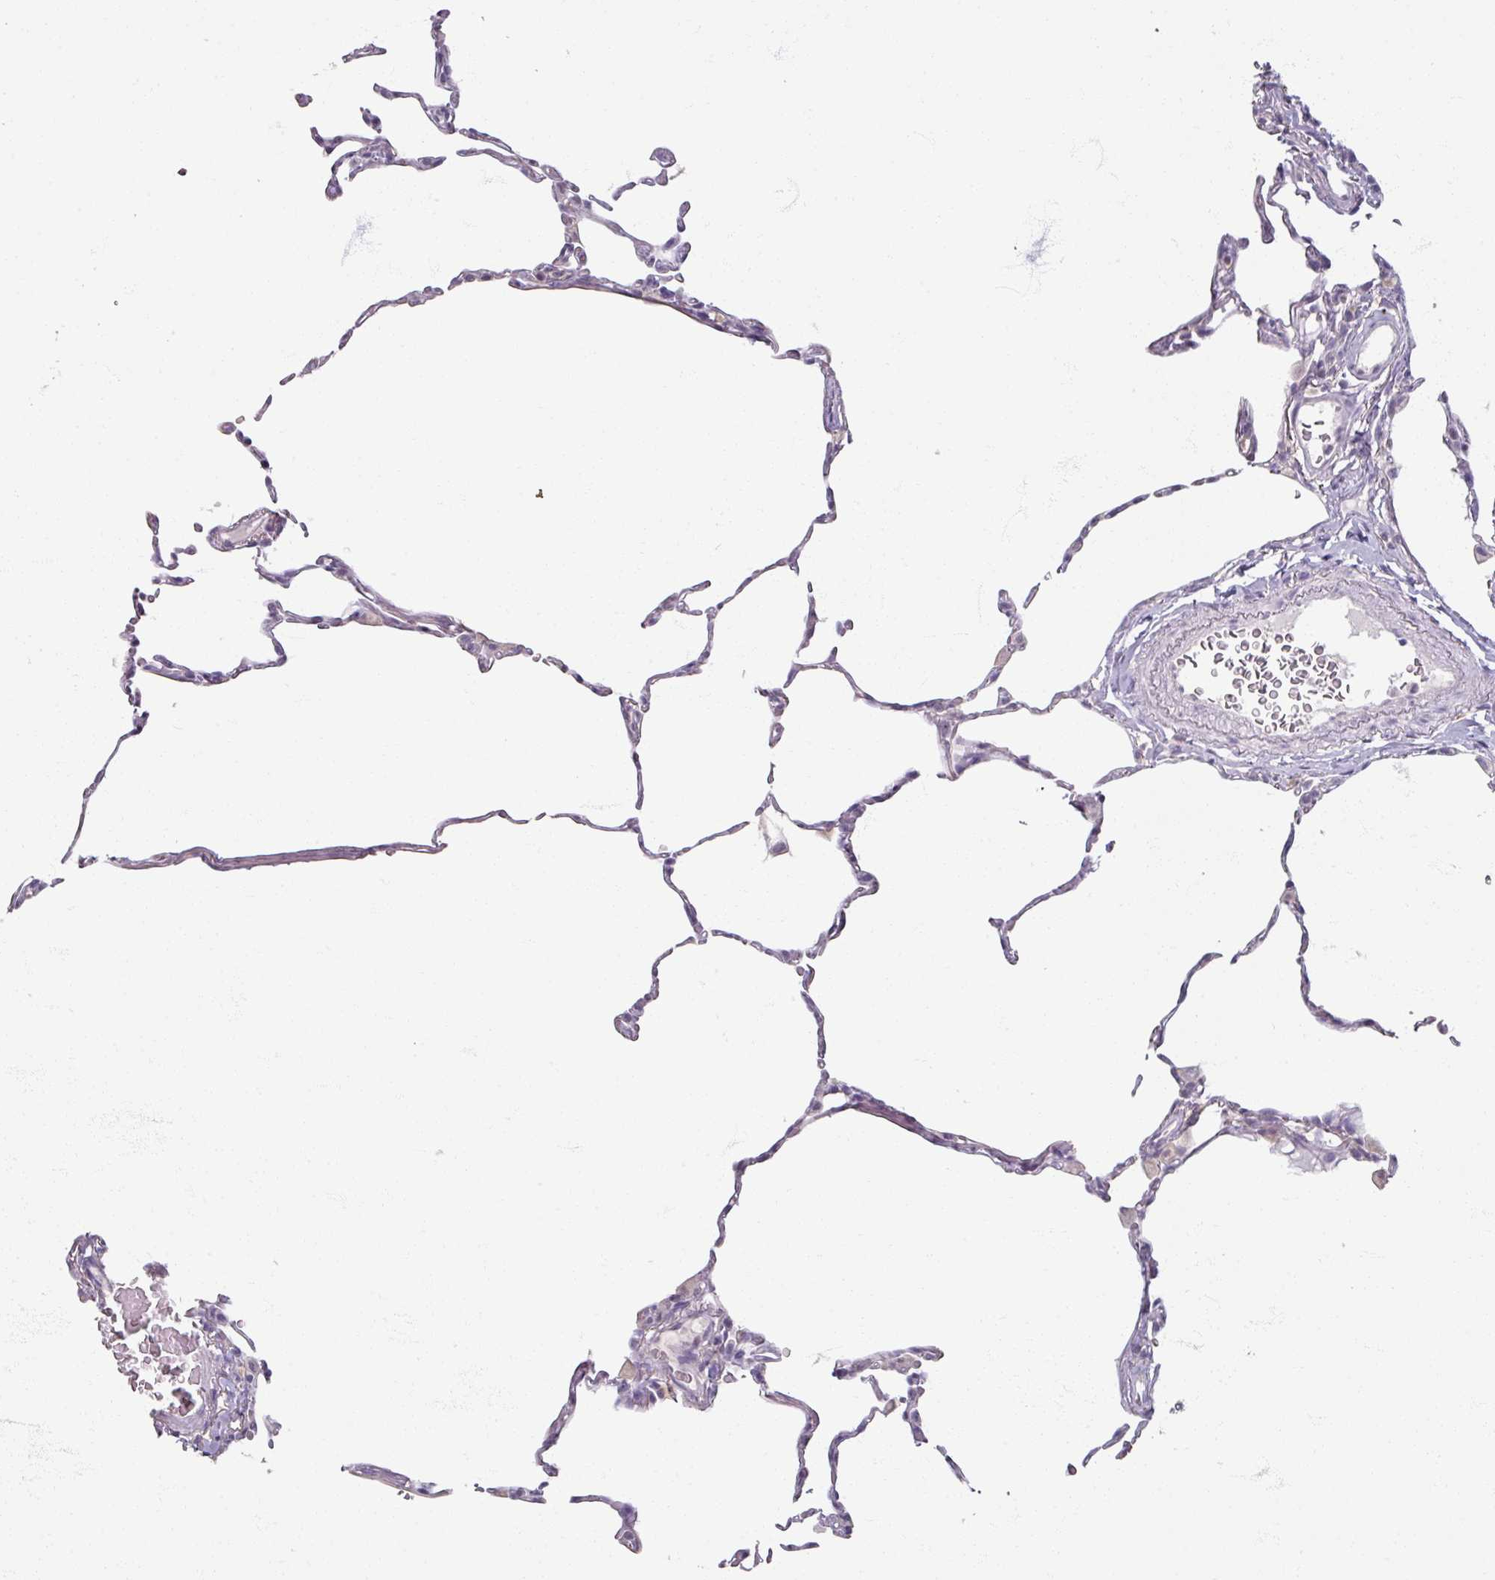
{"staining": {"intensity": "negative", "quantity": "none", "location": "none"}, "tissue": "lung", "cell_type": "Alveolar cells", "image_type": "normal", "snomed": [{"axis": "morphology", "description": "Normal tissue, NOS"}, {"axis": "topography", "description": "Lung"}], "caption": "An immunohistochemistry (IHC) photomicrograph of benign lung is shown. There is no staining in alveolar cells of lung. Nuclei are stained in blue.", "gene": "SOX11", "patient": {"sex": "female", "age": 57}}